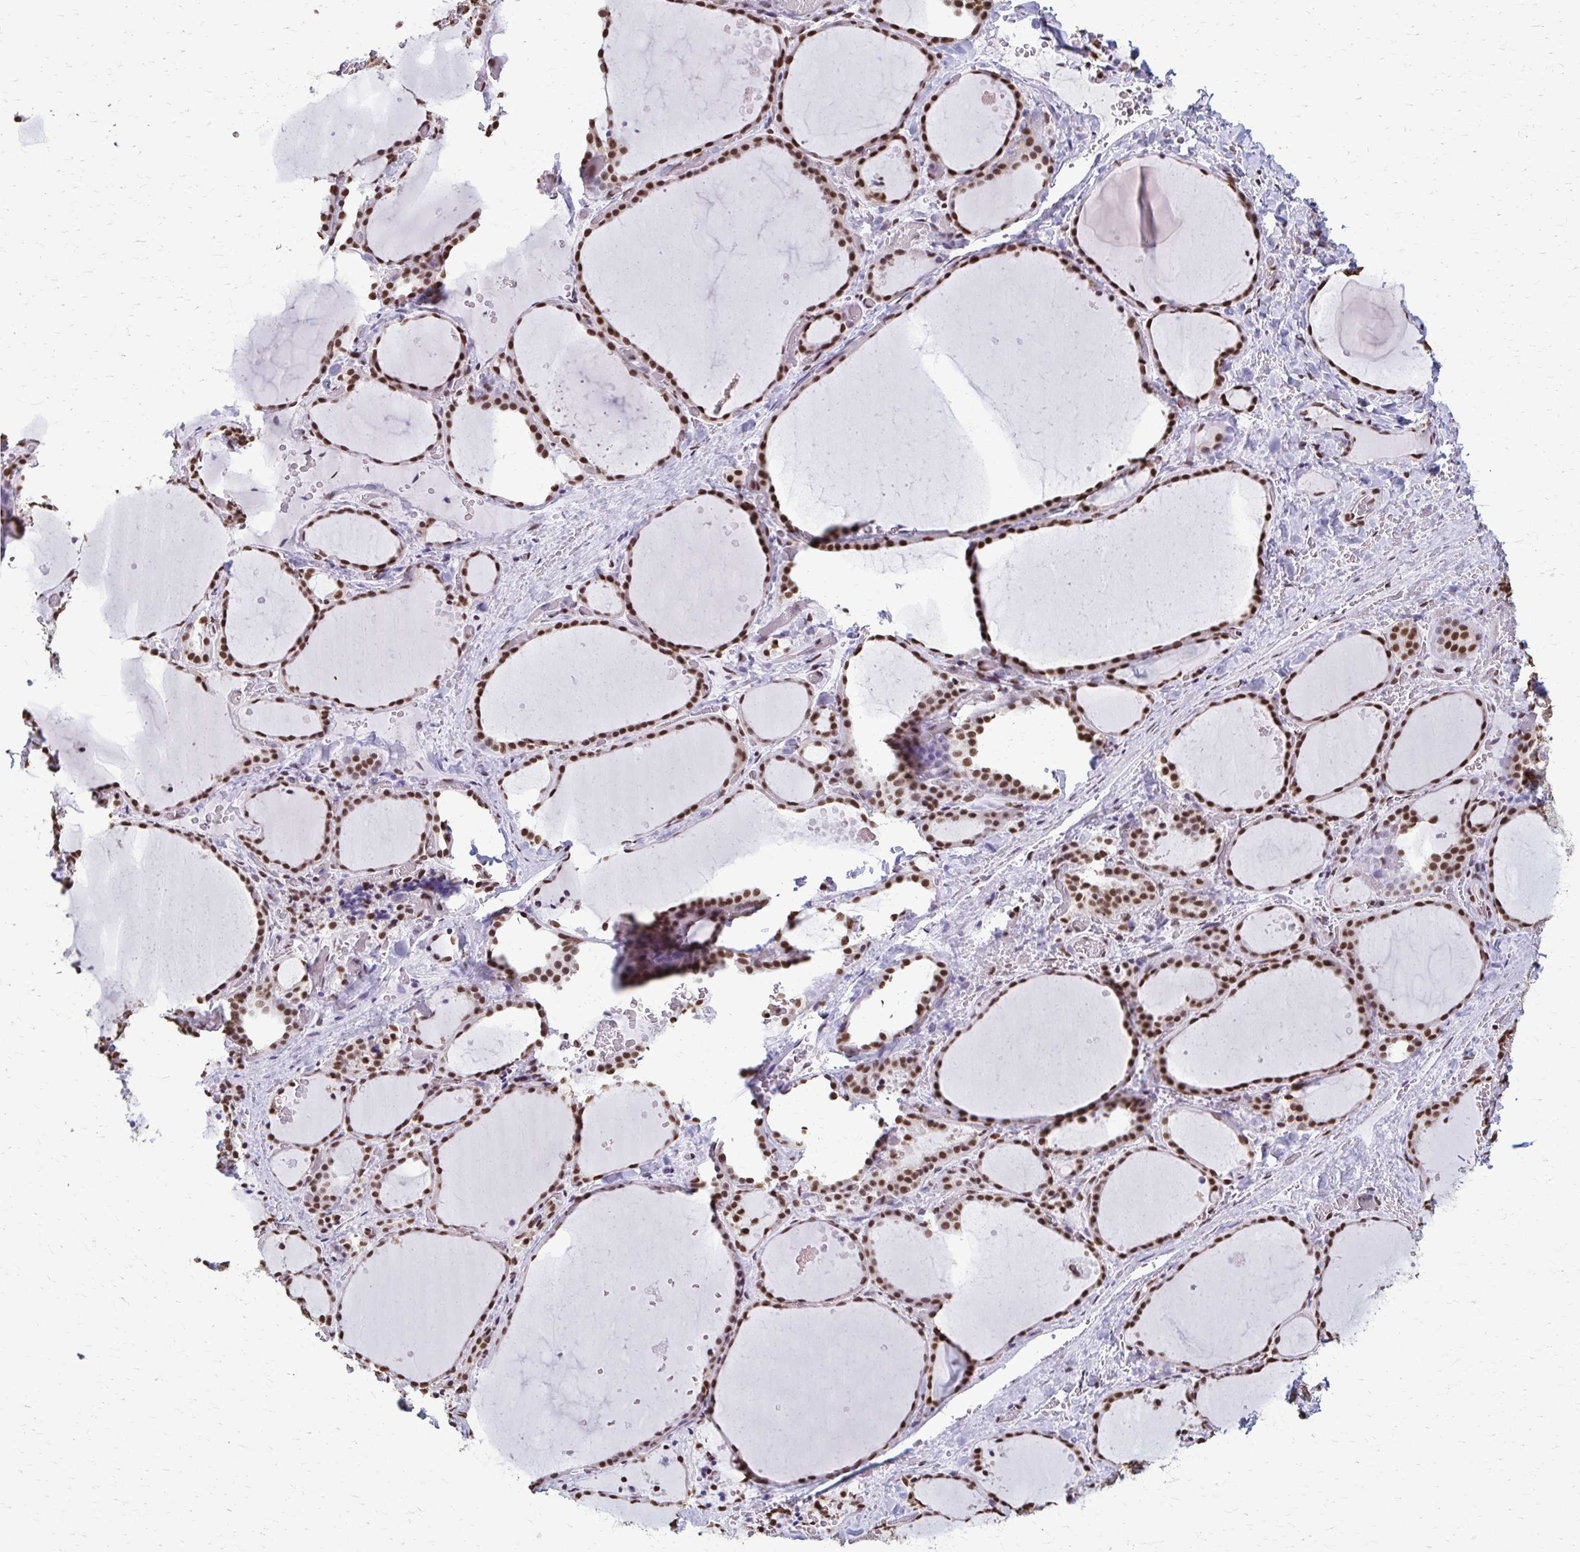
{"staining": {"intensity": "strong", "quantity": ">75%", "location": "nuclear"}, "tissue": "thyroid gland", "cell_type": "Glandular cells", "image_type": "normal", "snomed": [{"axis": "morphology", "description": "Normal tissue, NOS"}, {"axis": "topography", "description": "Thyroid gland"}], "caption": "Glandular cells show strong nuclear staining in about >75% of cells in unremarkable thyroid gland. (IHC, brightfield microscopy, high magnification).", "gene": "SNRPA", "patient": {"sex": "female", "age": 36}}